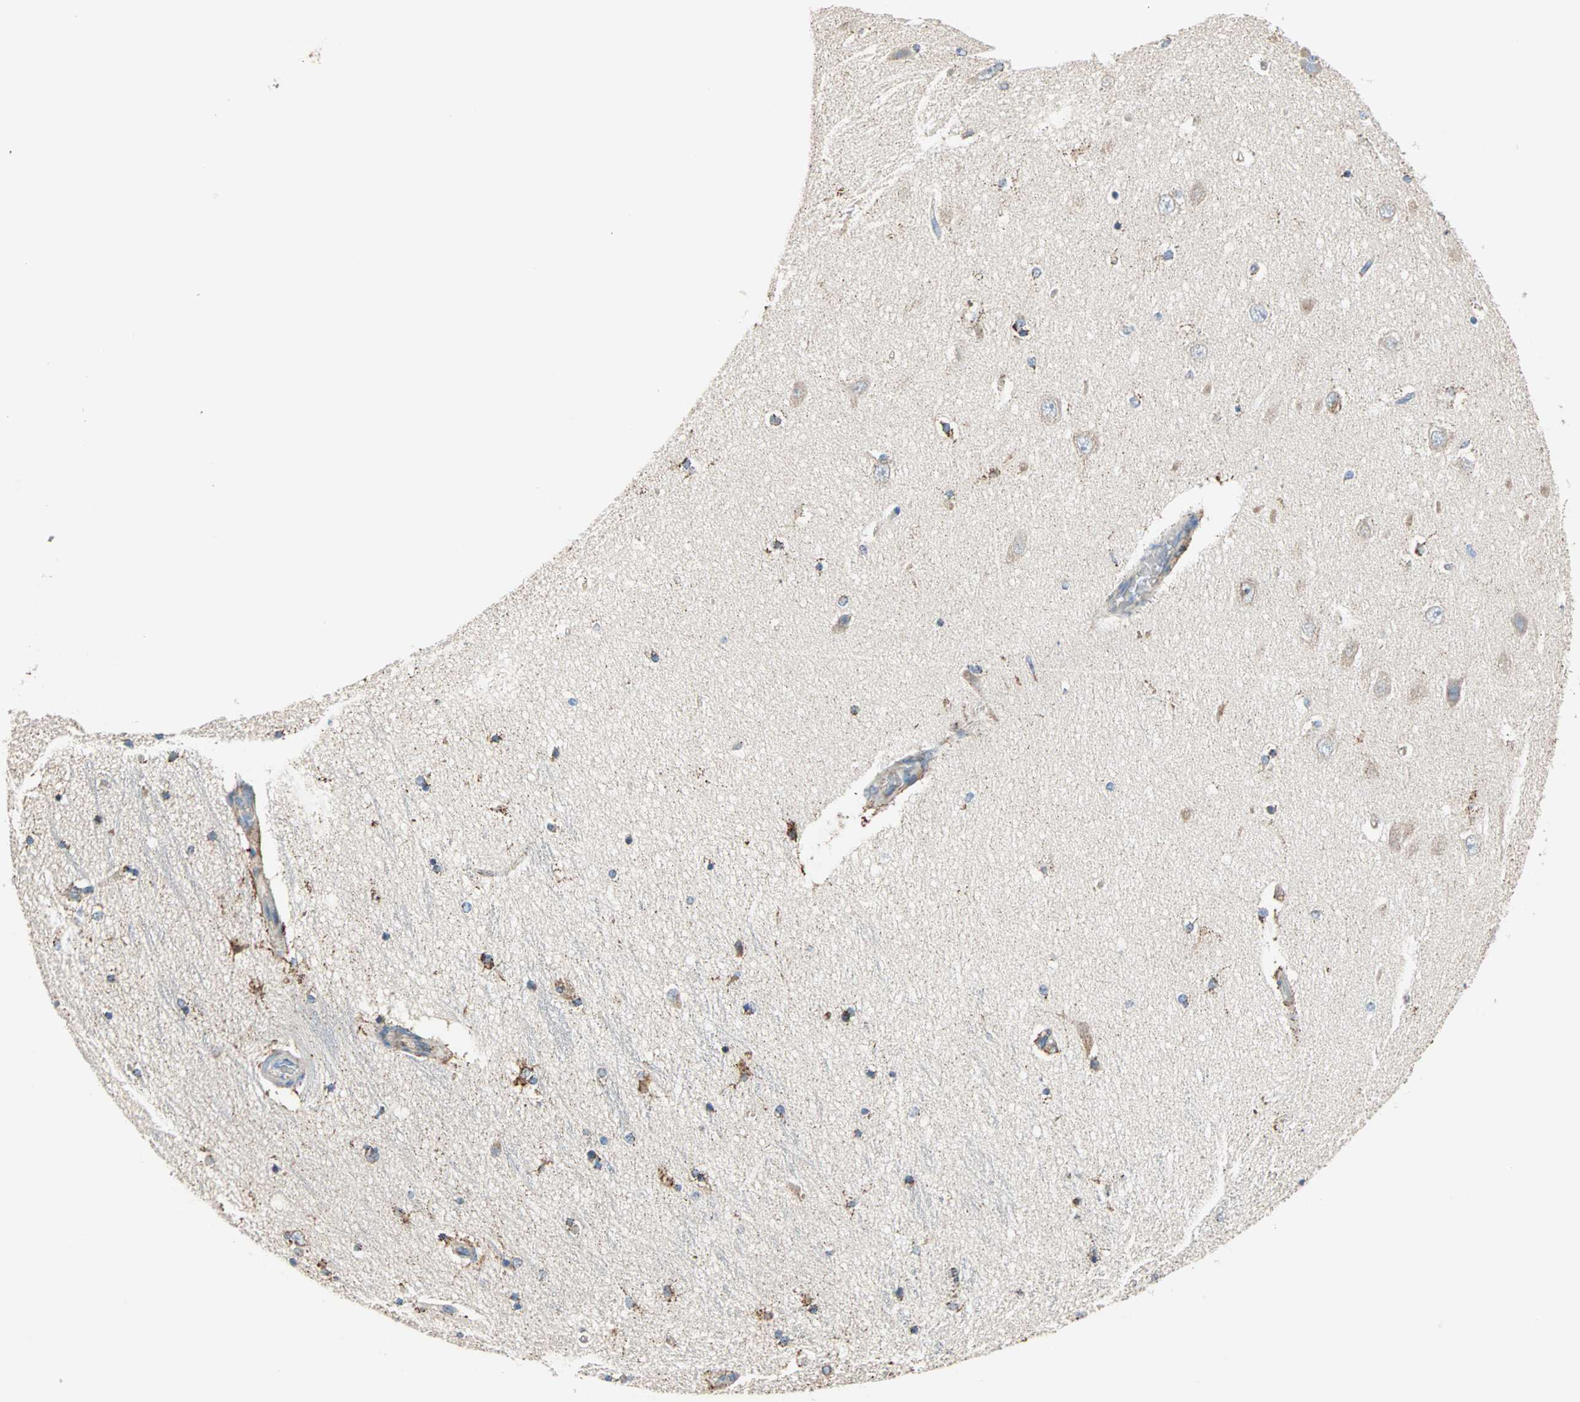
{"staining": {"intensity": "strong", "quantity": "<25%", "location": "cytoplasmic/membranous"}, "tissue": "hippocampus", "cell_type": "Glial cells", "image_type": "normal", "snomed": [{"axis": "morphology", "description": "Normal tissue, NOS"}, {"axis": "topography", "description": "Hippocampus"}], "caption": "Approximately <25% of glial cells in unremarkable human hippocampus show strong cytoplasmic/membranous protein staining as visualized by brown immunohistochemical staining.", "gene": "TST", "patient": {"sex": "female", "age": 54}}